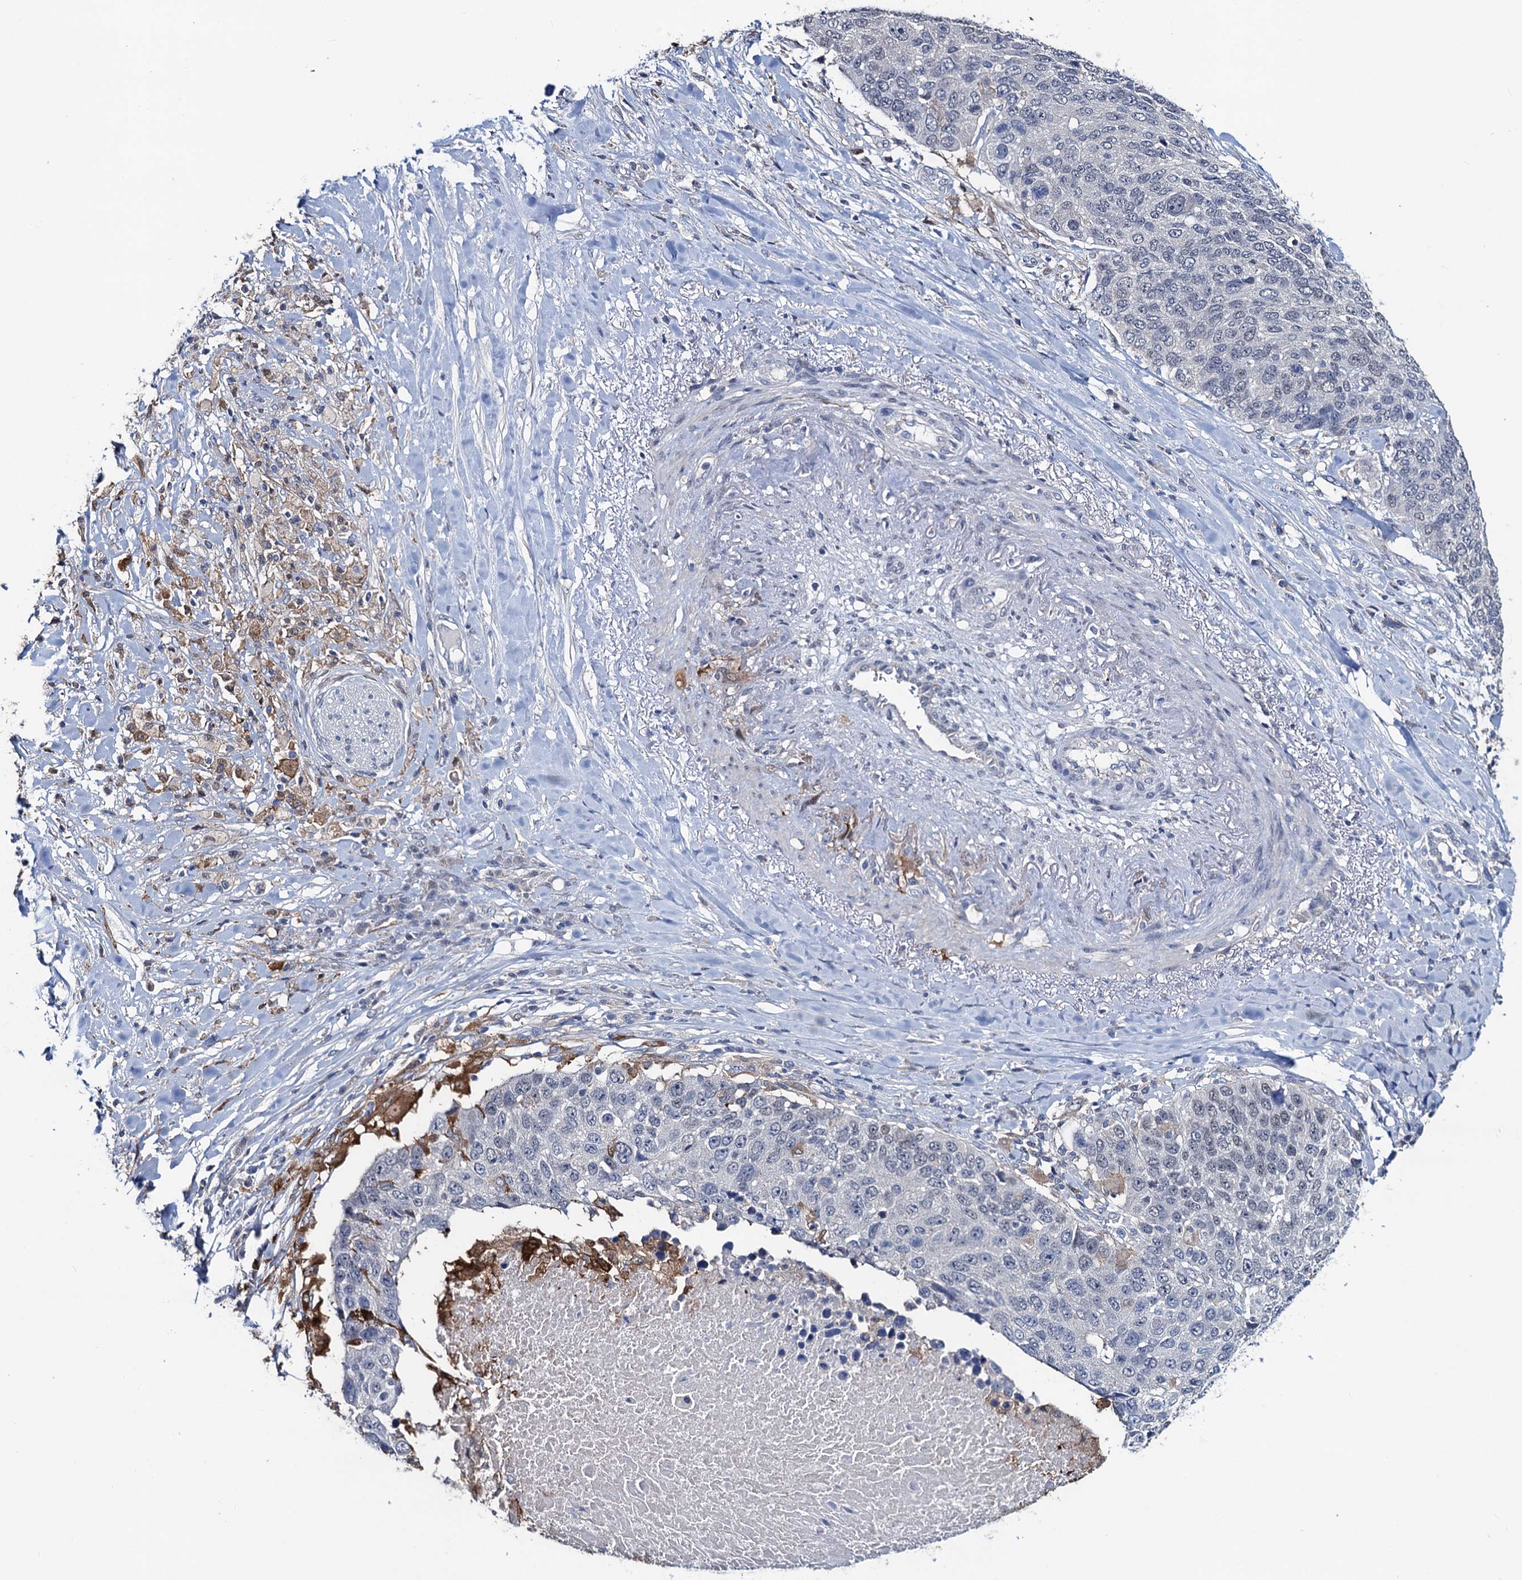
{"staining": {"intensity": "negative", "quantity": "none", "location": "none"}, "tissue": "lung cancer", "cell_type": "Tumor cells", "image_type": "cancer", "snomed": [{"axis": "morphology", "description": "Normal tissue, NOS"}, {"axis": "morphology", "description": "Squamous cell carcinoma, NOS"}, {"axis": "topography", "description": "Lymph node"}, {"axis": "topography", "description": "Lung"}], "caption": "Image shows no significant protein staining in tumor cells of squamous cell carcinoma (lung).", "gene": "RTKN2", "patient": {"sex": "male", "age": 66}}